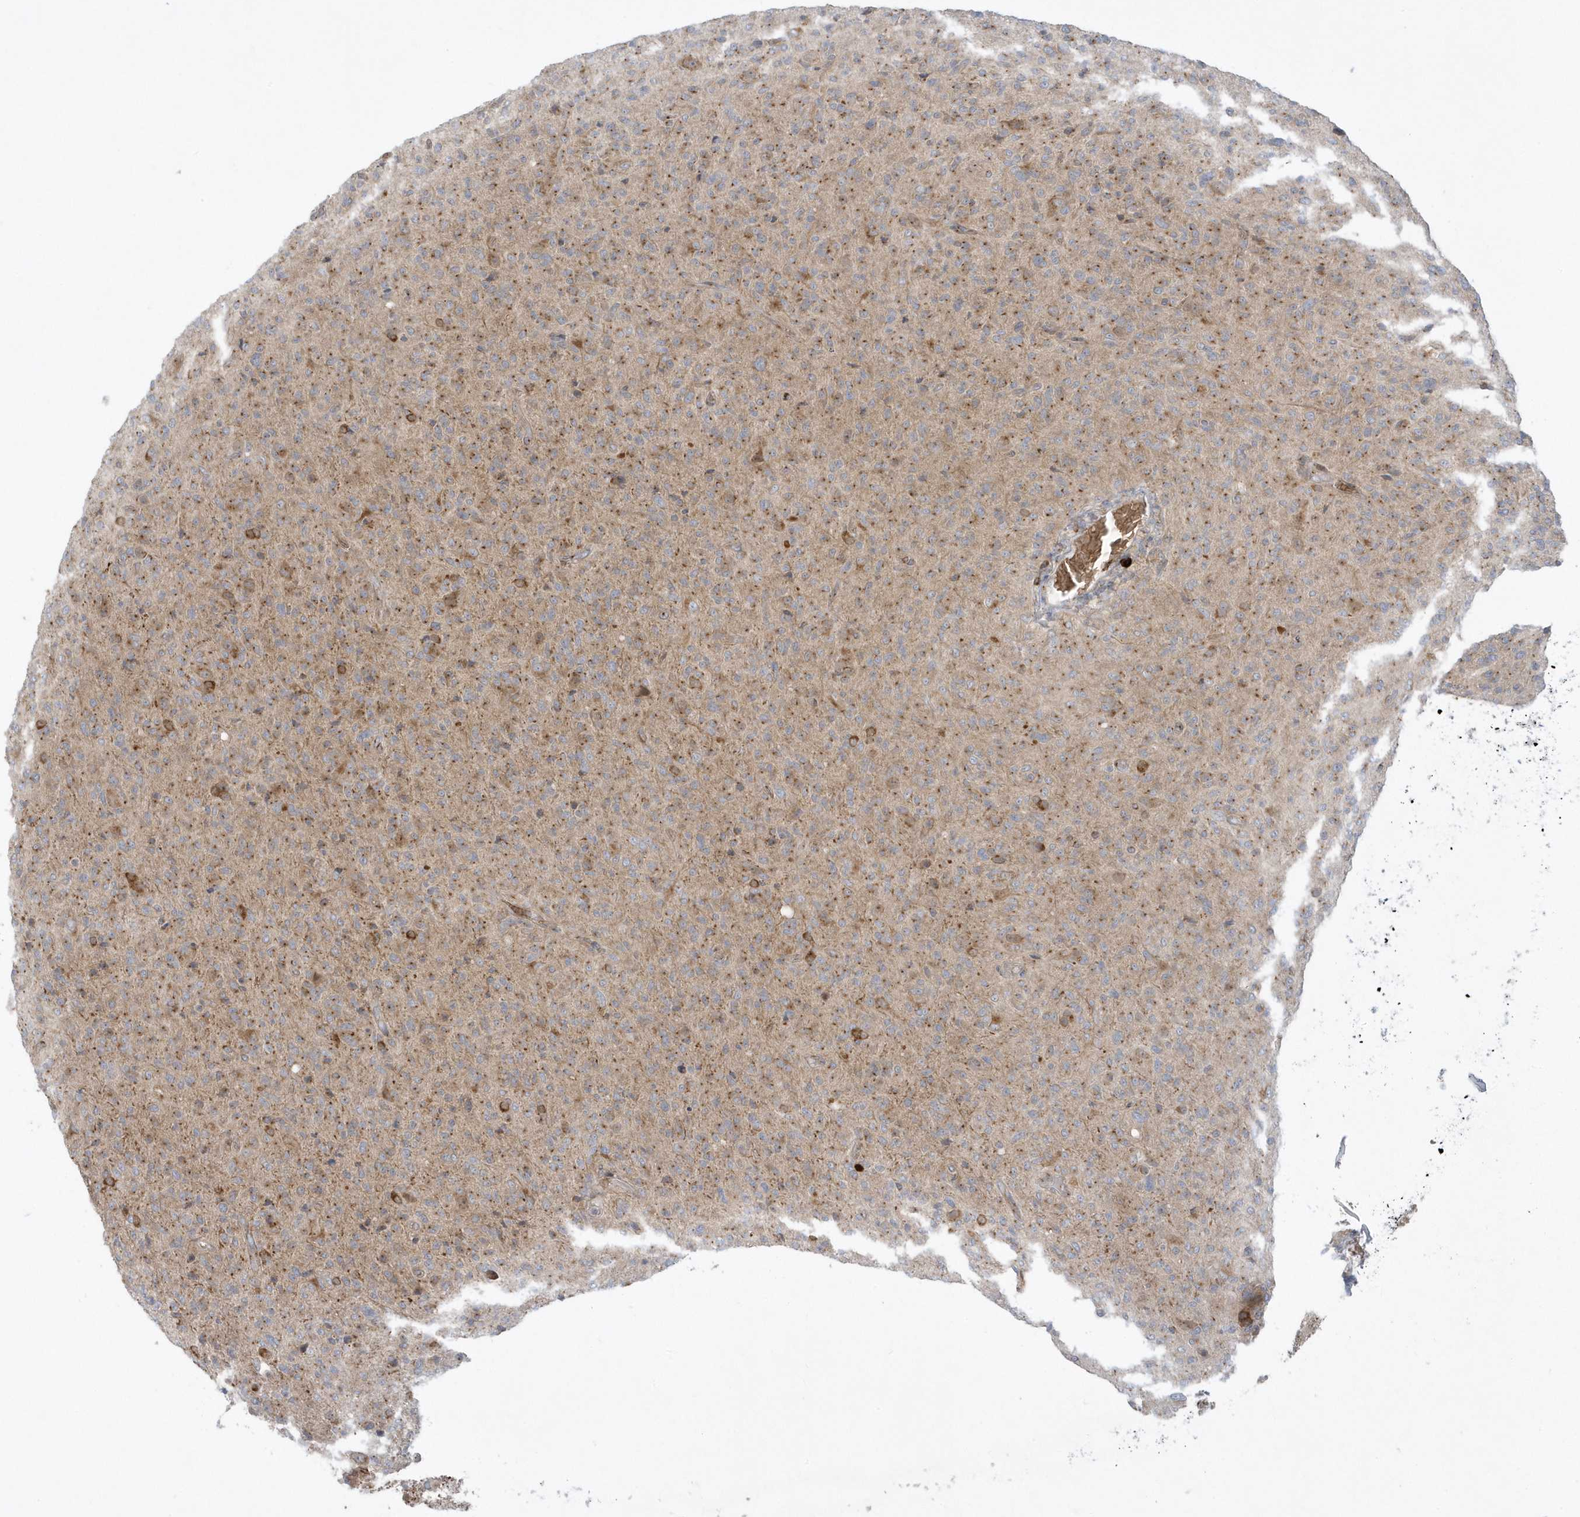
{"staining": {"intensity": "moderate", "quantity": "25%-75%", "location": "cytoplasmic/membranous"}, "tissue": "glioma", "cell_type": "Tumor cells", "image_type": "cancer", "snomed": [{"axis": "morphology", "description": "Glioma, malignant, High grade"}, {"axis": "topography", "description": "Brain"}], "caption": "Immunohistochemical staining of human glioma exhibits medium levels of moderate cytoplasmic/membranous protein positivity in approximately 25%-75% of tumor cells.", "gene": "RPP40", "patient": {"sex": "female", "age": 57}}